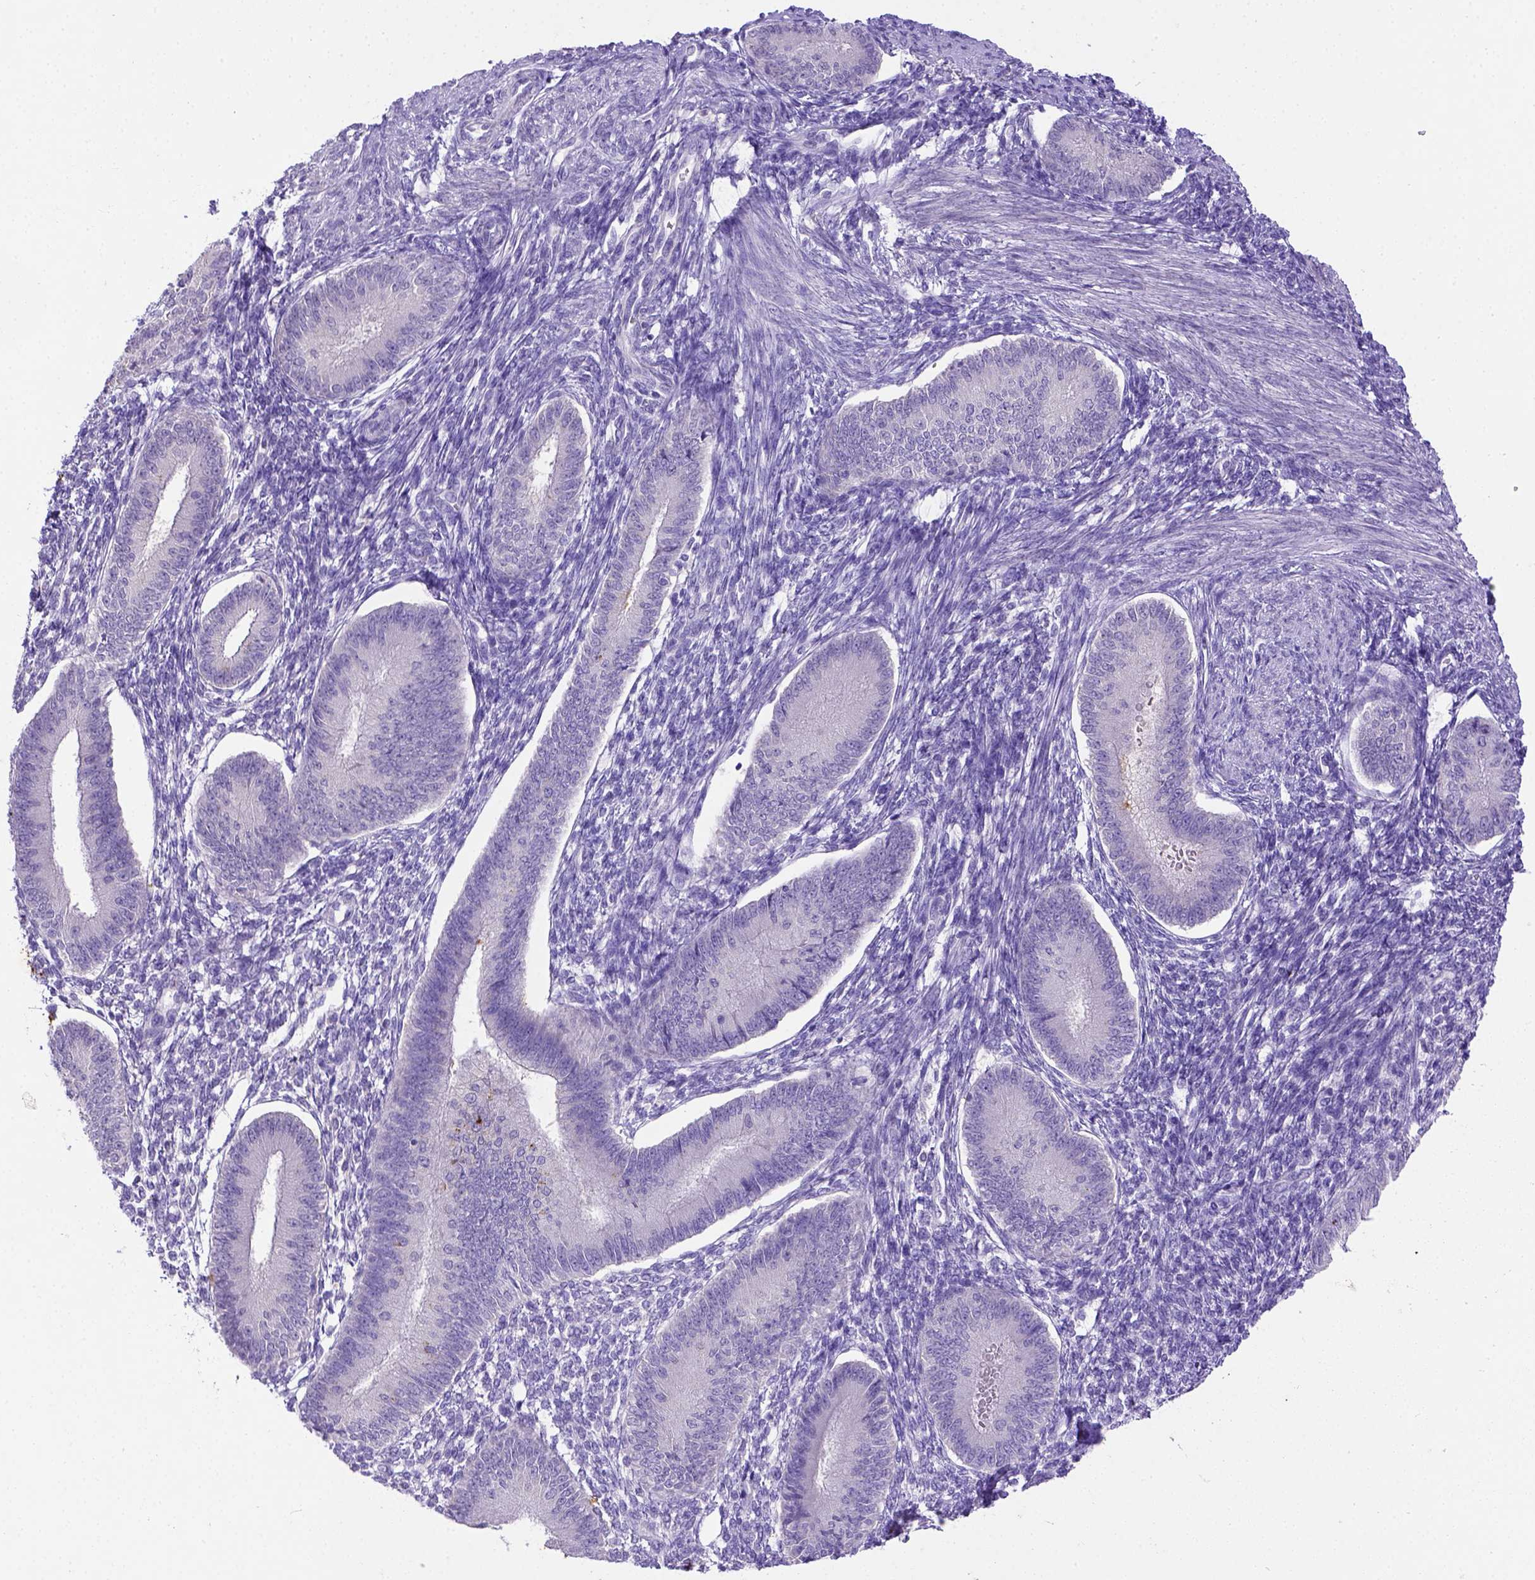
{"staining": {"intensity": "negative", "quantity": "none", "location": "none"}, "tissue": "endometrium", "cell_type": "Cells in endometrial stroma", "image_type": "normal", "snomed": [{"axis": "morphology", "description": "Normal tissue, NOS"}, {"axis": "topography", "description": "Endometrium"}], "caption": "Photomicrograph shows no protein expression in cells in endometrial stroma of normal endometrium. (DAB immunohistochemistry (IHC) visualized using brightfield microscopy, high magnification).", "gene": "B3GAT1", "patient": {"sex": "female", "age": 39}}